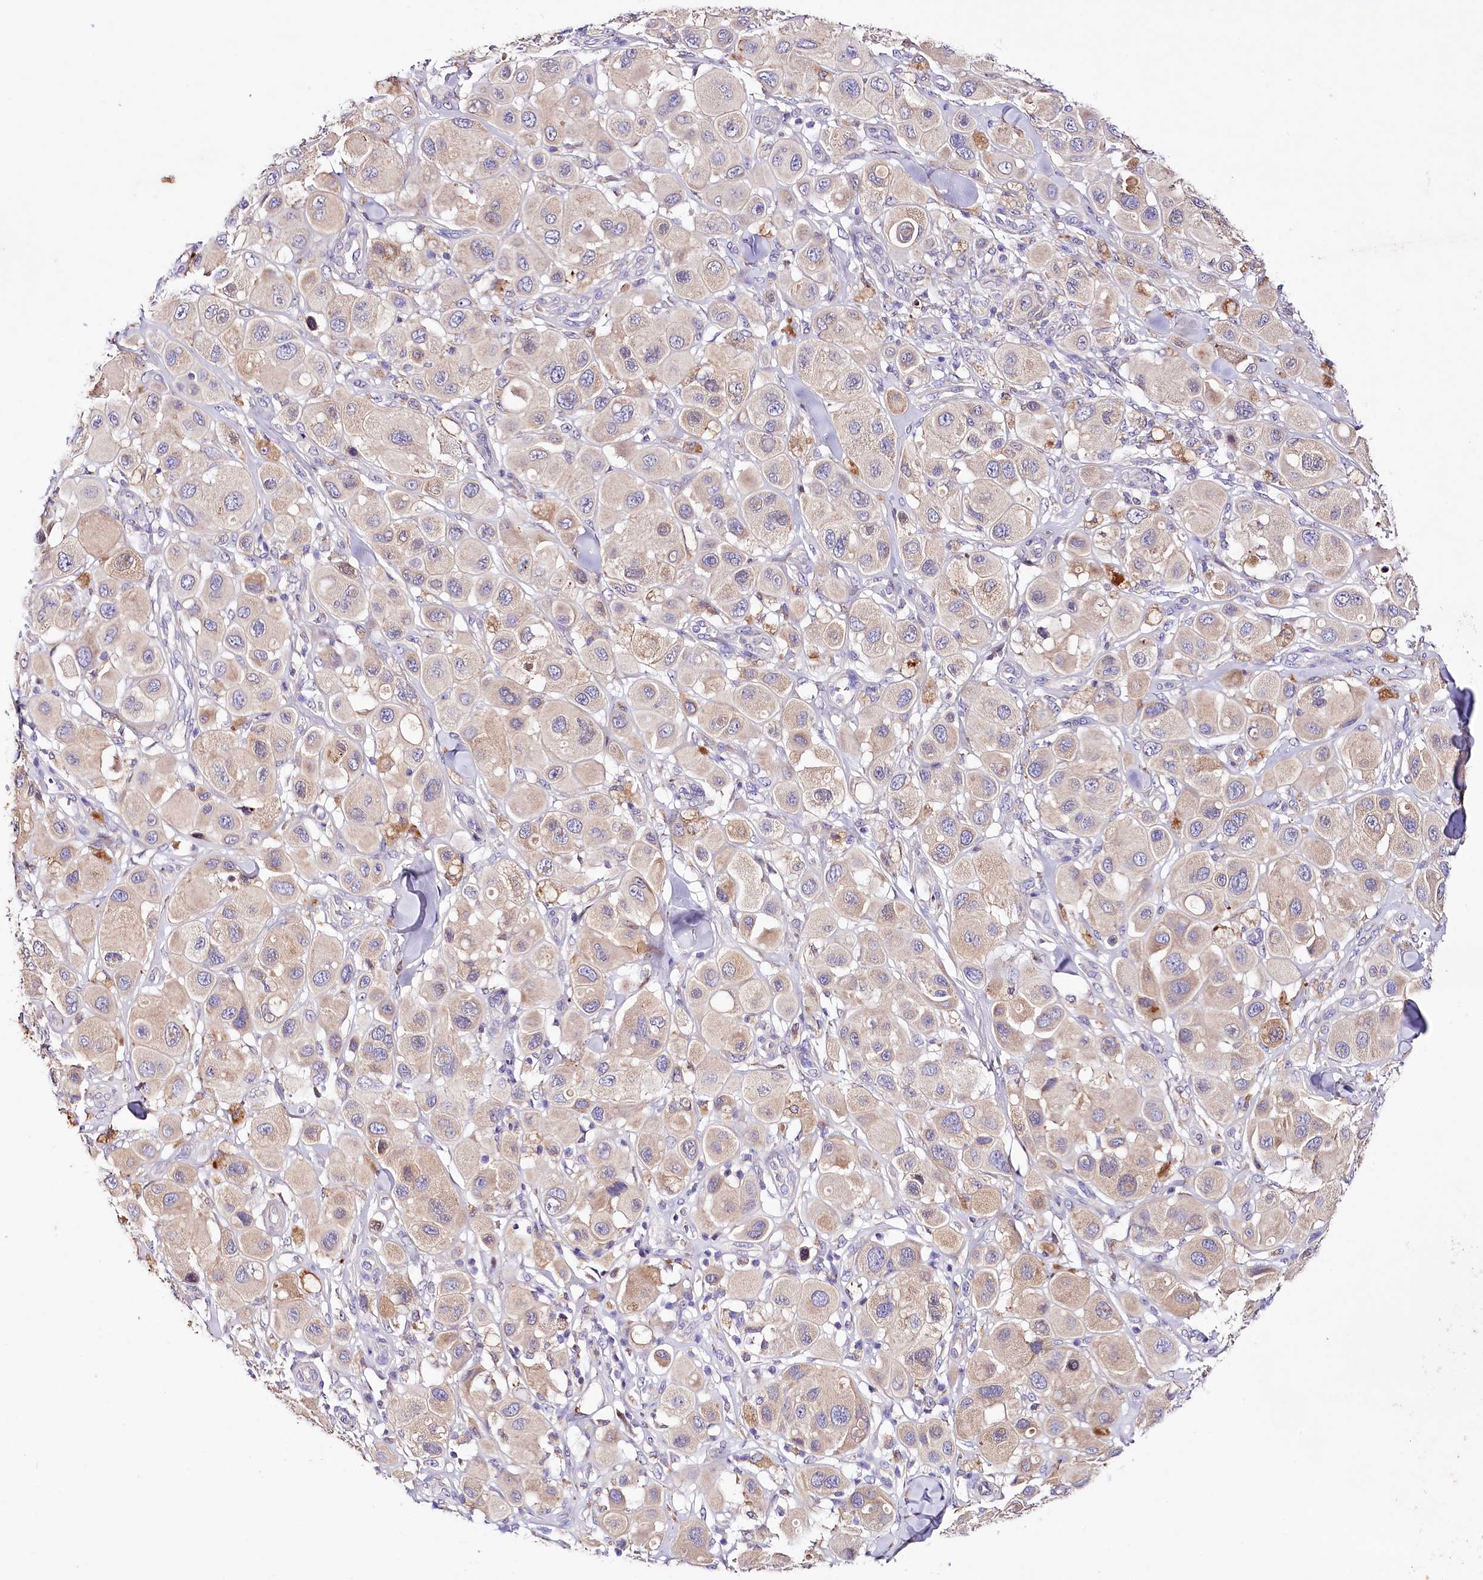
{"staining": {"intensity": "moderate", "quantity": "25%-75%", "location": "cytoplasmic/membranous"}, "tissue": "melanoma", "cell_type": "Tumor cells", "image_type": "cancer", "snomed": [{"axis": "morphology", "description": "Malignant melanoma, Metastatic site"}, {"axis": "topography", "description": "Skin"}], "caption": "Melanoma stained with IHC shows moderate cytoplasmic/membranous staining in approximately 25%-75% of tumor cells. Nuclei are stained in blue.", "gene": "SACM1L", "patient": {"sex": "male", "age": 41}}